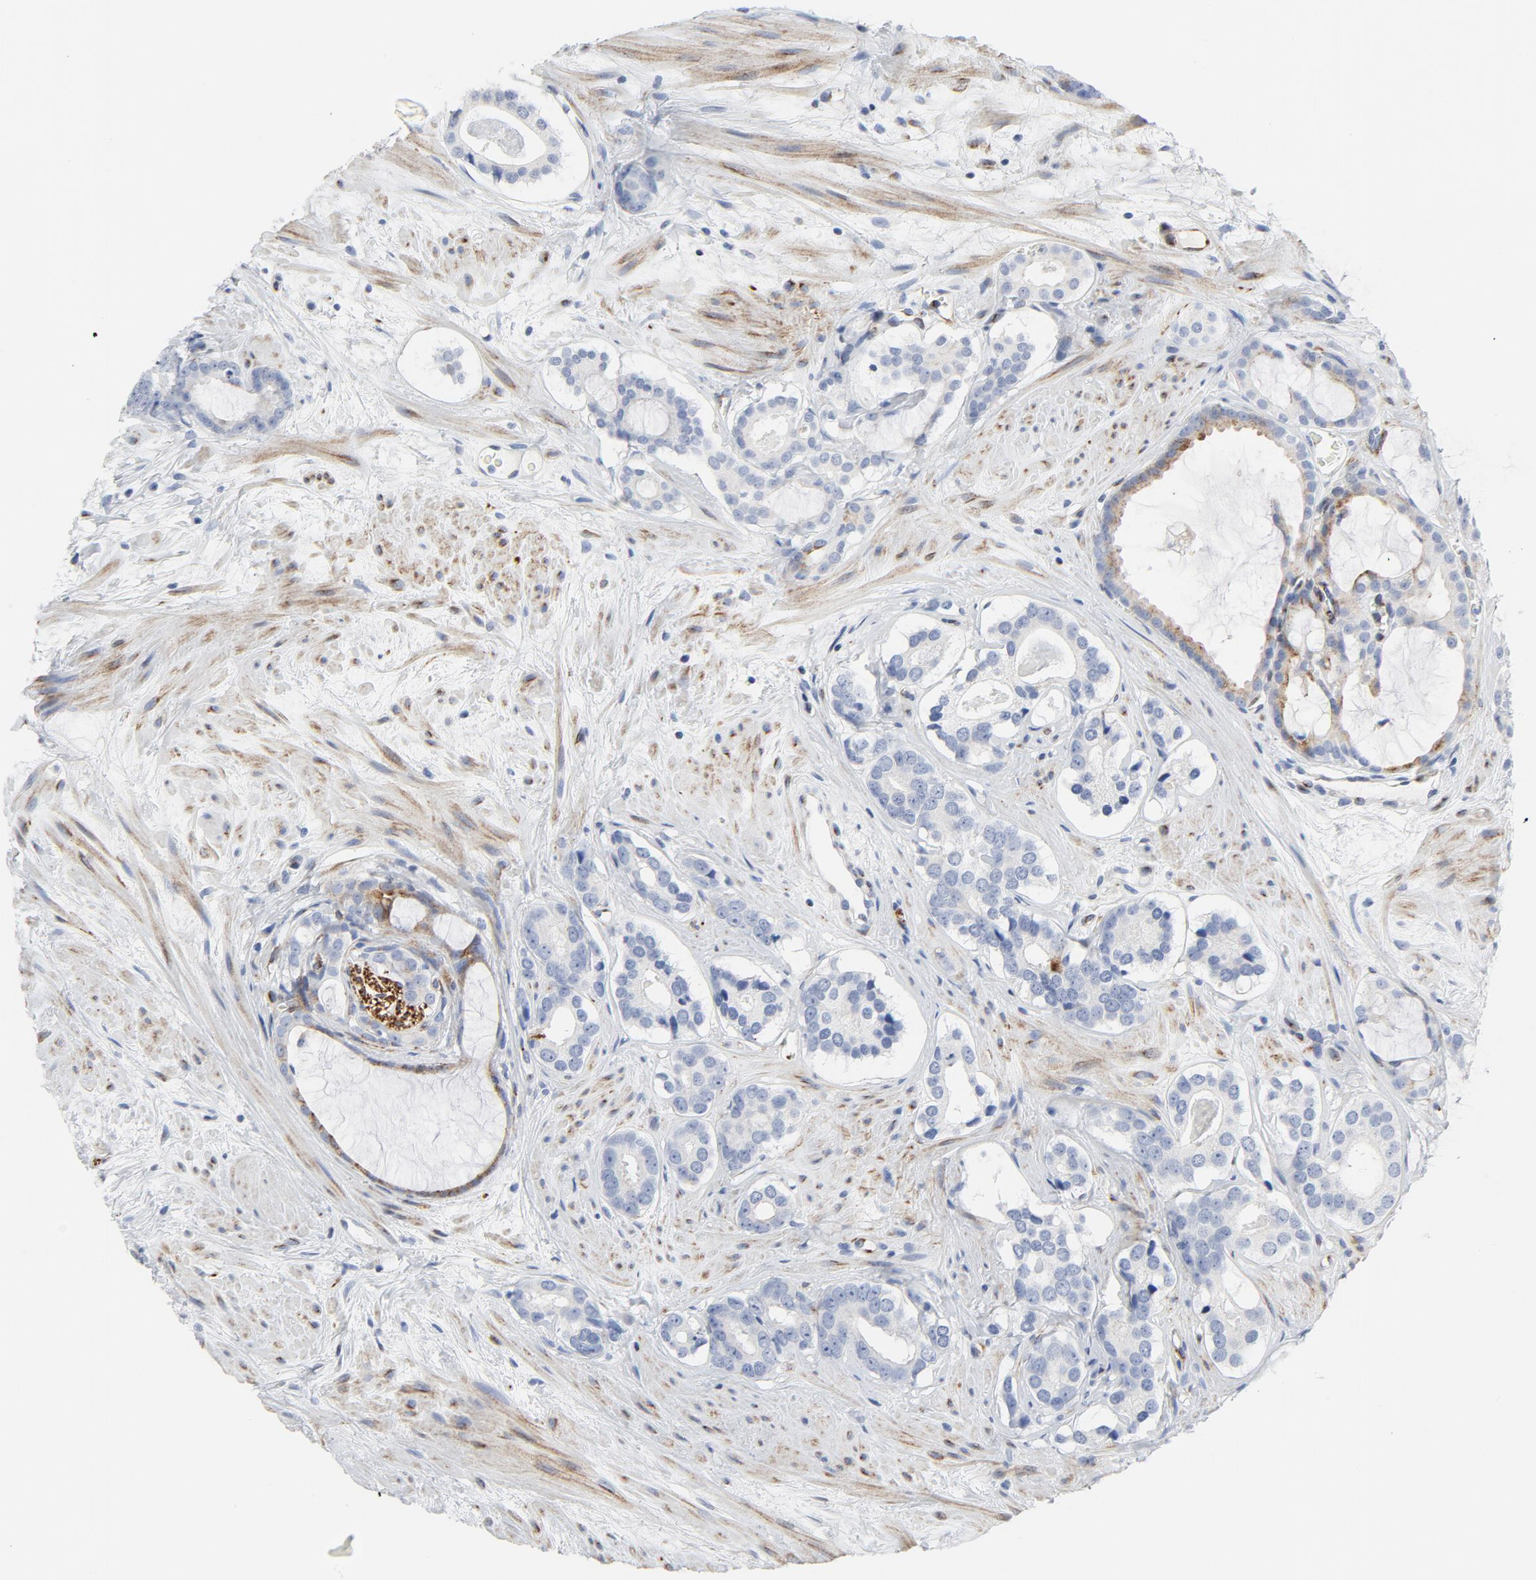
{"staining": {"intensity": "negative", "quantity": "none", "location": "none"}, "tissue": "prostate cancer", "cell_type": "Tumor cells", "image_type": "cancer", "snomed": [{"axis": "morphology", "description": "Adenocarcinoma, Low grade"}, {"axis": "topography", "description": "Prostate"}], "caption": "Tumor cells show no significant staining in prostate cancer (low-grade adenocarcinoma).", "gene": "TUBB1", "patient": {"sex": "male", "age": 57}}